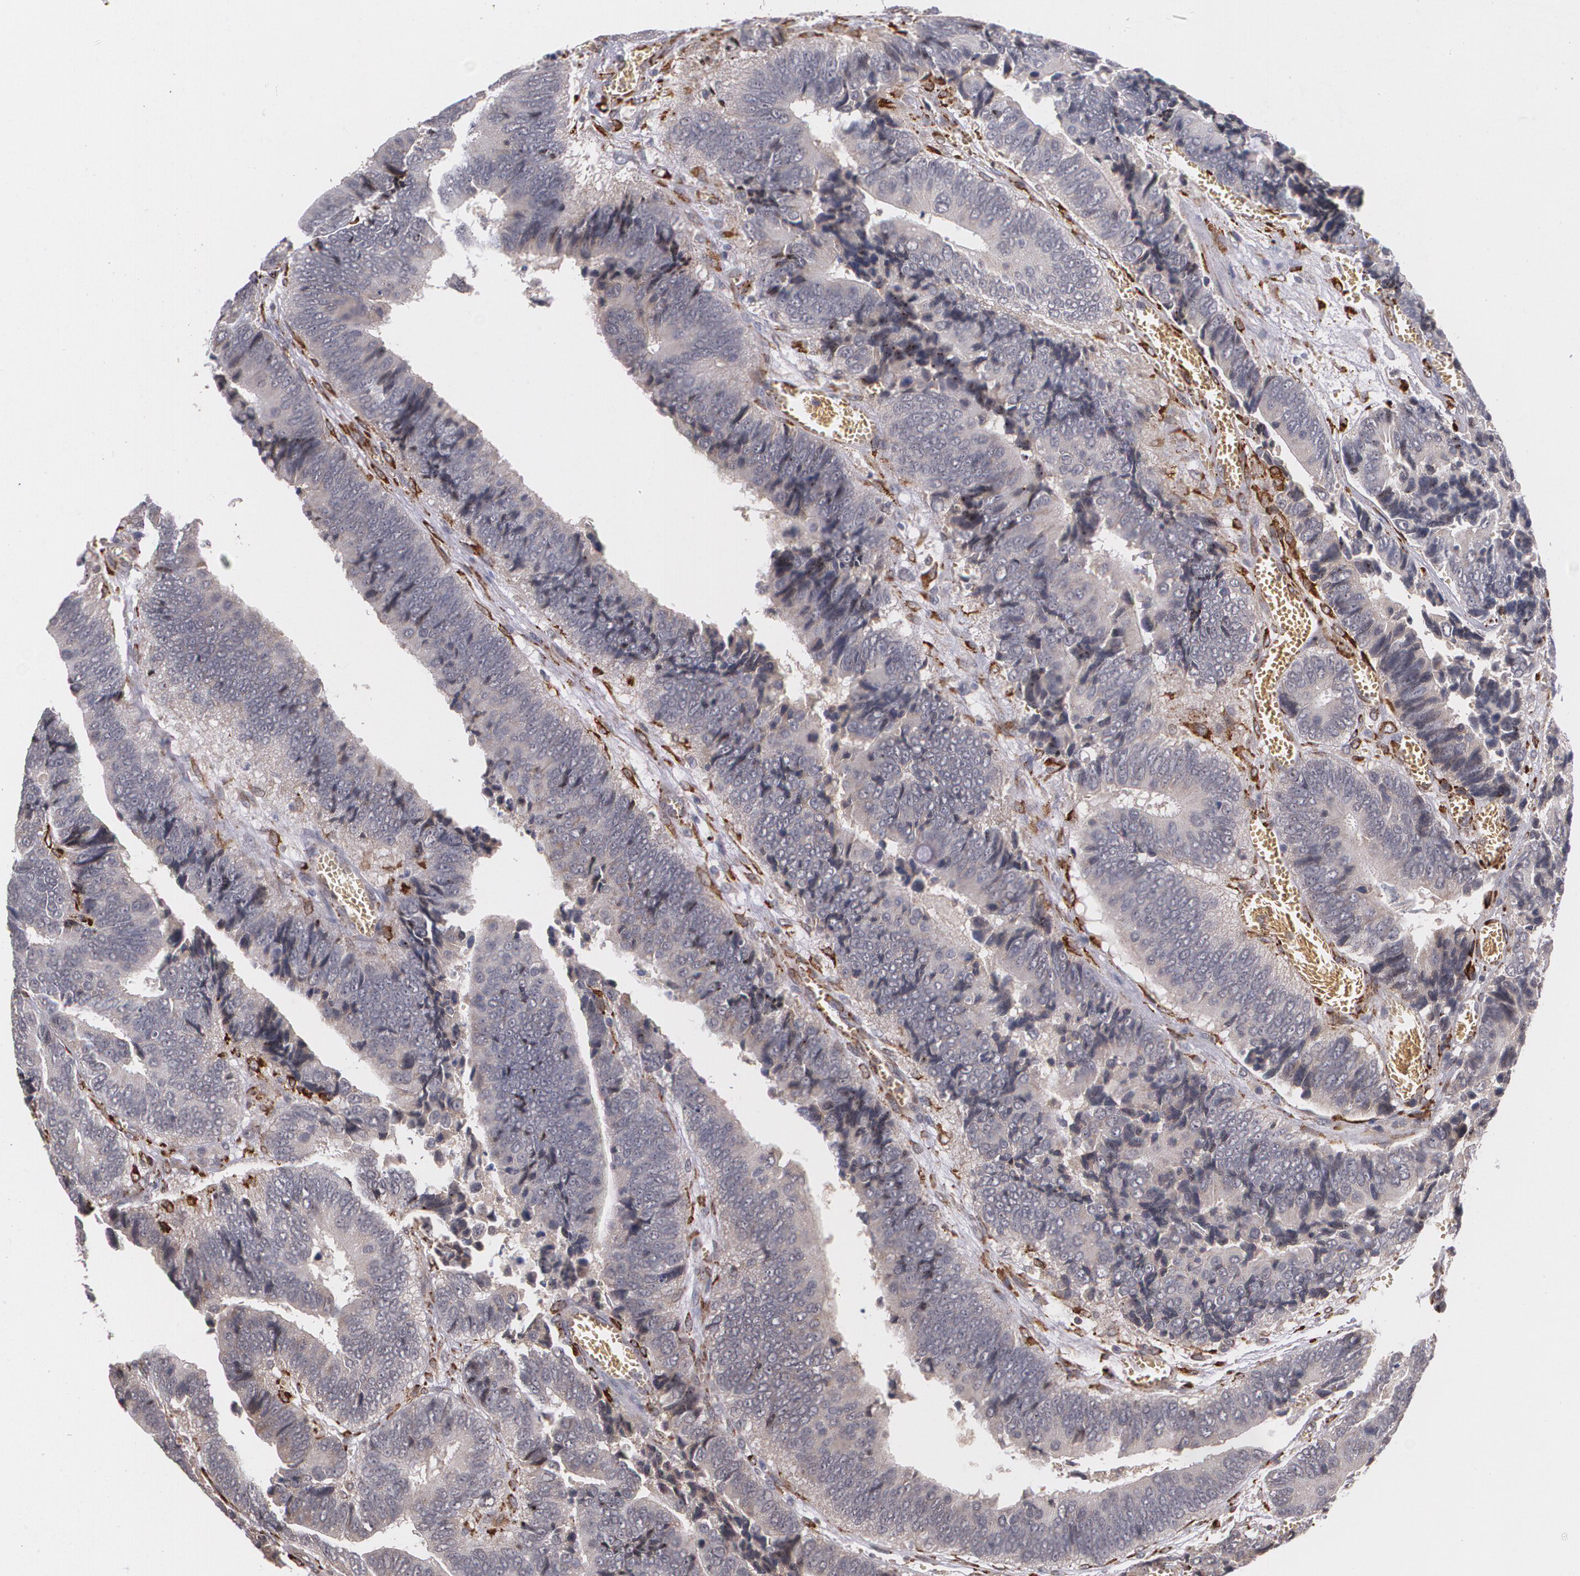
{"staining": {"intensity": "weak", "quantity": "<25%", "location": "cytoplasmic/membranous"}, "tissue": "colorectal cancer", "cell_type": "Tumor cells", "image_type": "cancer", "snomed": [{"axis": "morphology", "description": "Adenocarcinoma, NOS"}, {"axis": "topography", "description": "Colon"}], "caption": "Immunohistochemistry (IHC) of human colorectal cancer reveals no positivity in tumor cells. (DAB immunohistochemistry visualized using brightfield microscopy, high magnification).", "gene": "IFNGR2", "patient": {"sex": "male", "age": 72}}